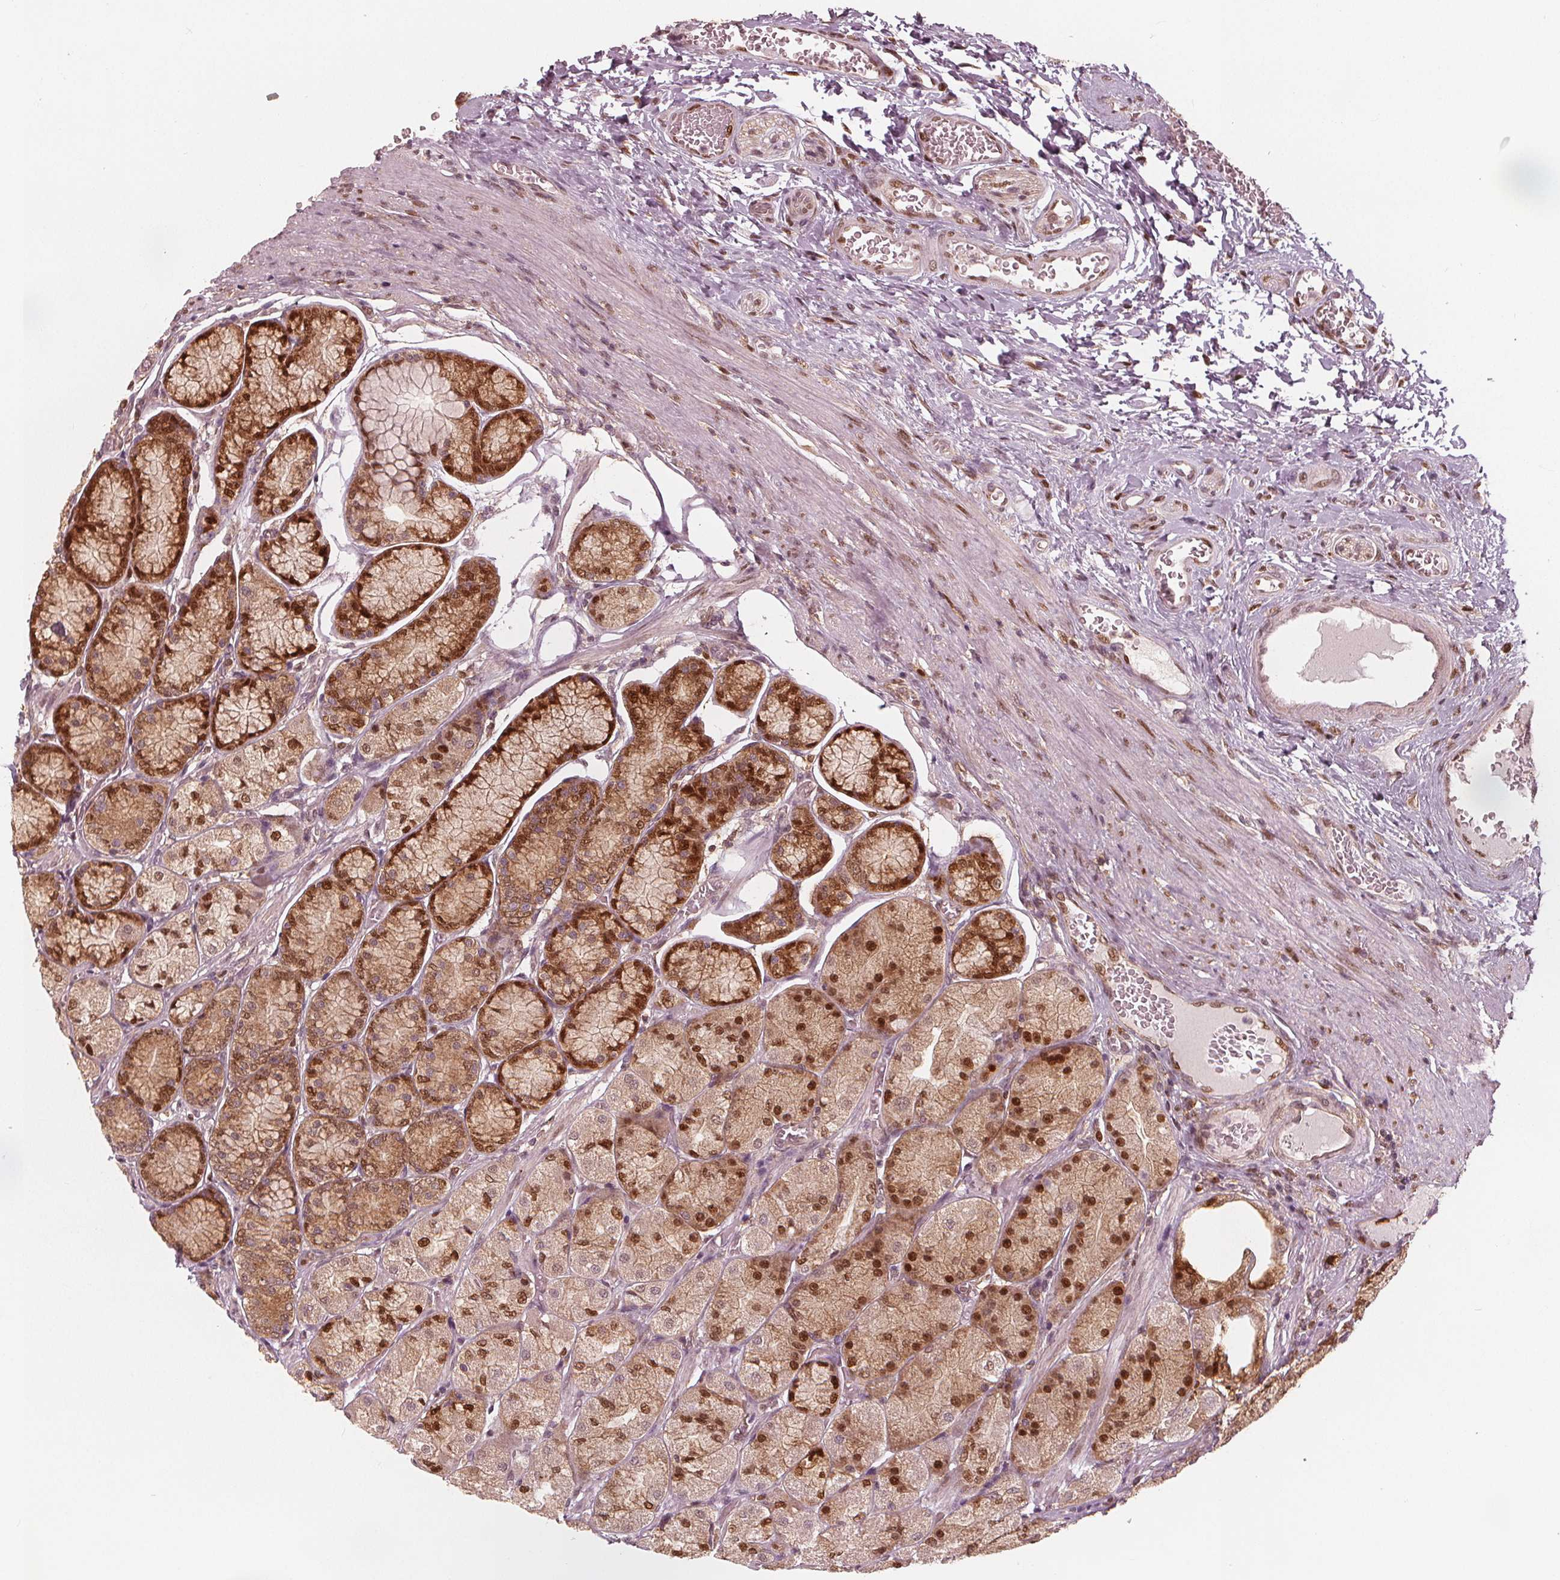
{"staining": {"intensity": "strong", "quantity": "25%-75%", "location": "cytoplasmic/membranous,nuclear"}, "tissue": "stomach", "cell_type": "Glandular cells", "image_type": "normal", "snomed": [{"axis": "morphology", "description": "Normal tissue, NOS"}, {"axis": "morphology", "description": "Adenocarcinoma, NOS"}, {"axis": "morphology", "description": "Adenocarcinoma, High grade"}, {"axis": "topography", "description": "Stomach, upper"}, {"axis": "topography", "description": "Stomach"}], "caption": "High-magnification brightfield microscopy of normal stomach stained with DAB (brown) and counterstained with hematoxylin (blue). glandular cells exhibit strong cytoplasmic/membranous,nuclear staining is seen in approximately25%-75% of cells.", "gene": "SQSTM1", "patient": {"sex": "female", "age": 65}}